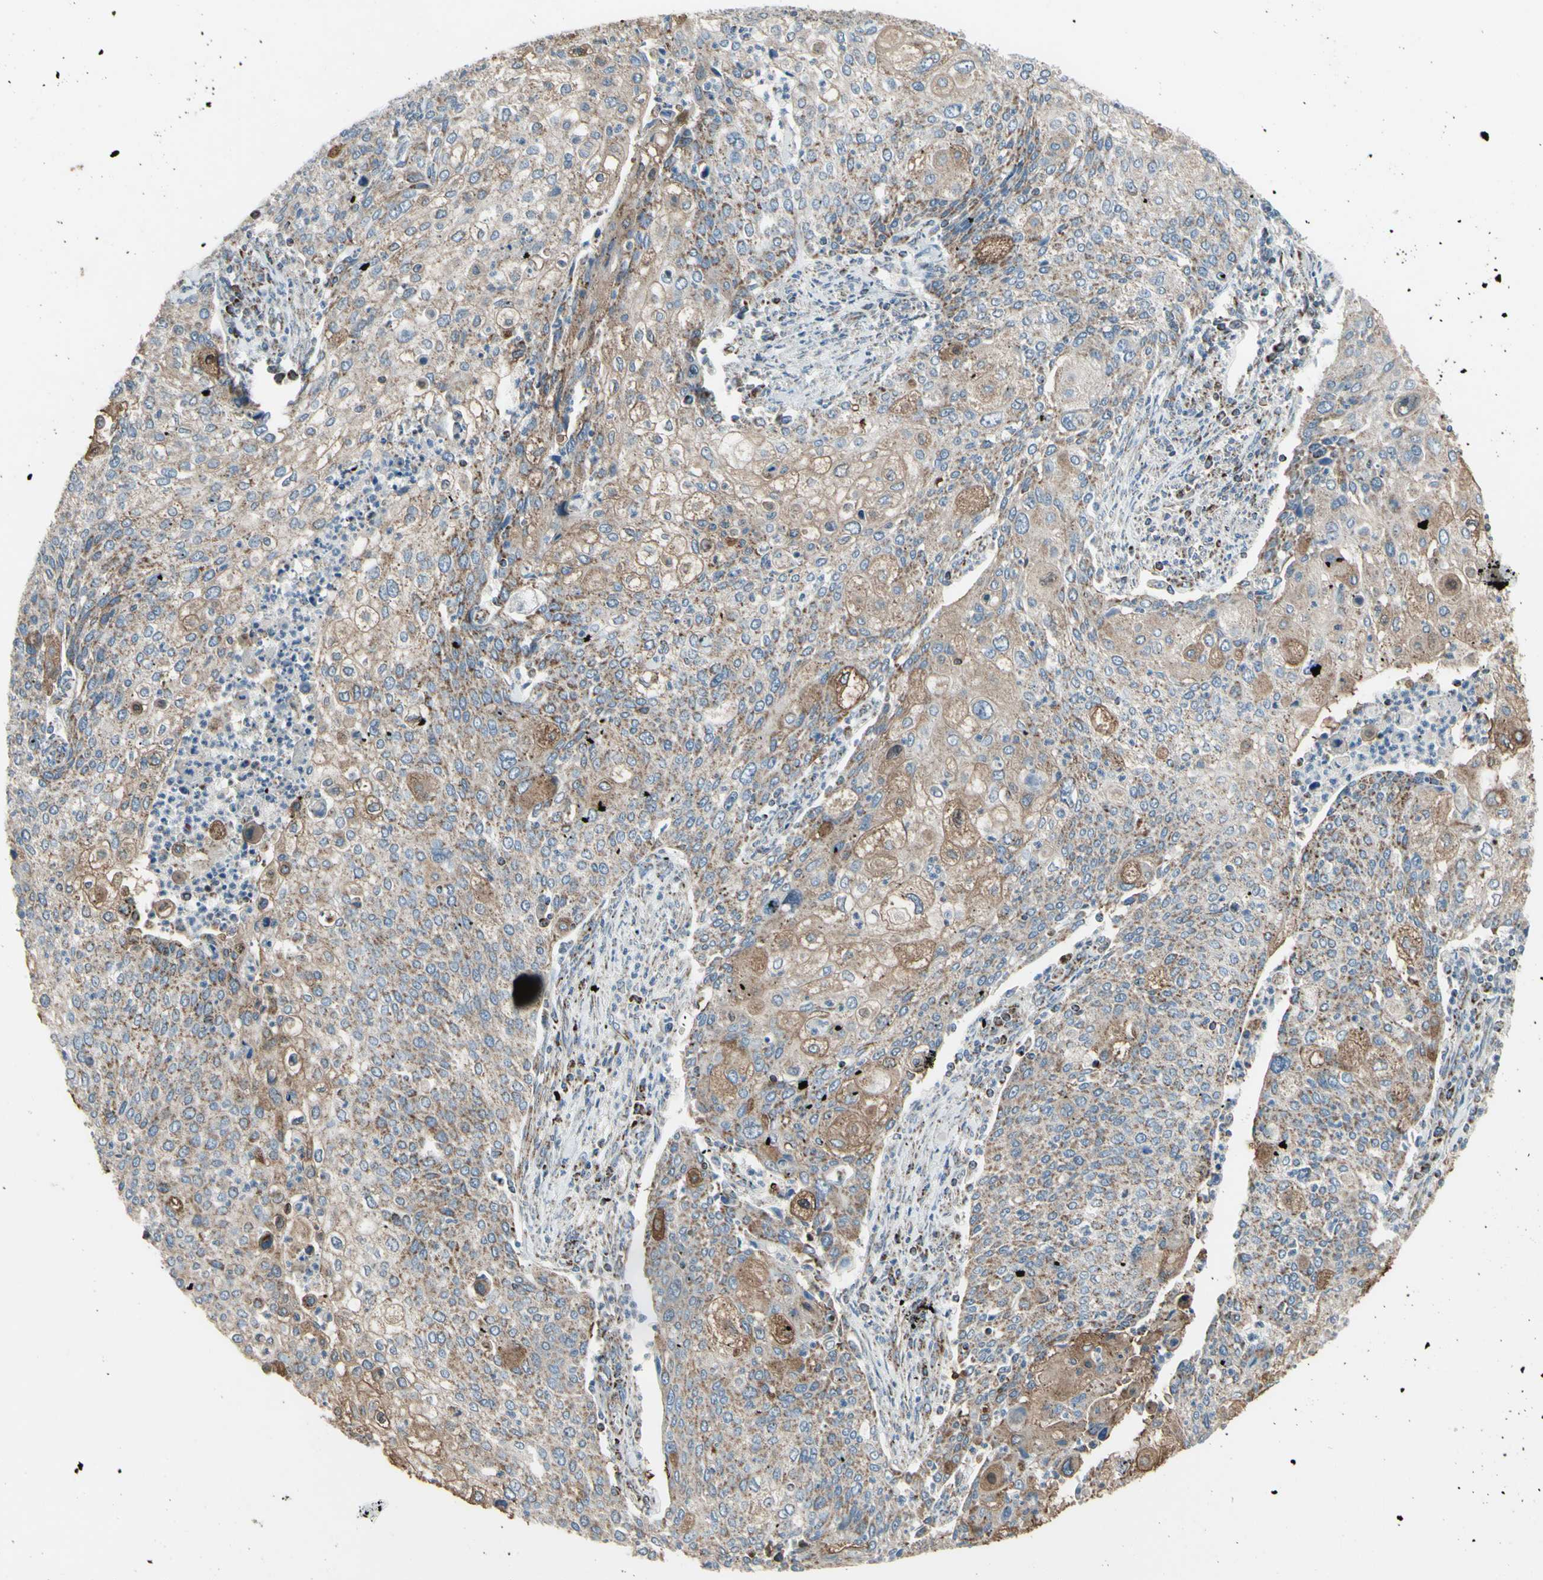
{"staining": {"intensity": "weak", "quantity": ">75%", "location": "cytoplasmic/membranous"}, "tissue": "cervical cancer", "cell_type": "Tumor cells", "image_type": "cancer", "snomed": [{"axis": "morphology", "description": "Squamous cell carcinoma, NOS"}, {"axis": "topography", "description": "Cervix"}], "caption": "An IHC photomicrograph of neoplastic tissue is shown. Protein staining in brown shows weak cytoplasmic/membranous positivity in cervical cancer (squamous cell carcinoma) within tumor cells.", "gene": "FAM171B", "patient": {"sex": "female", "age": 40}}